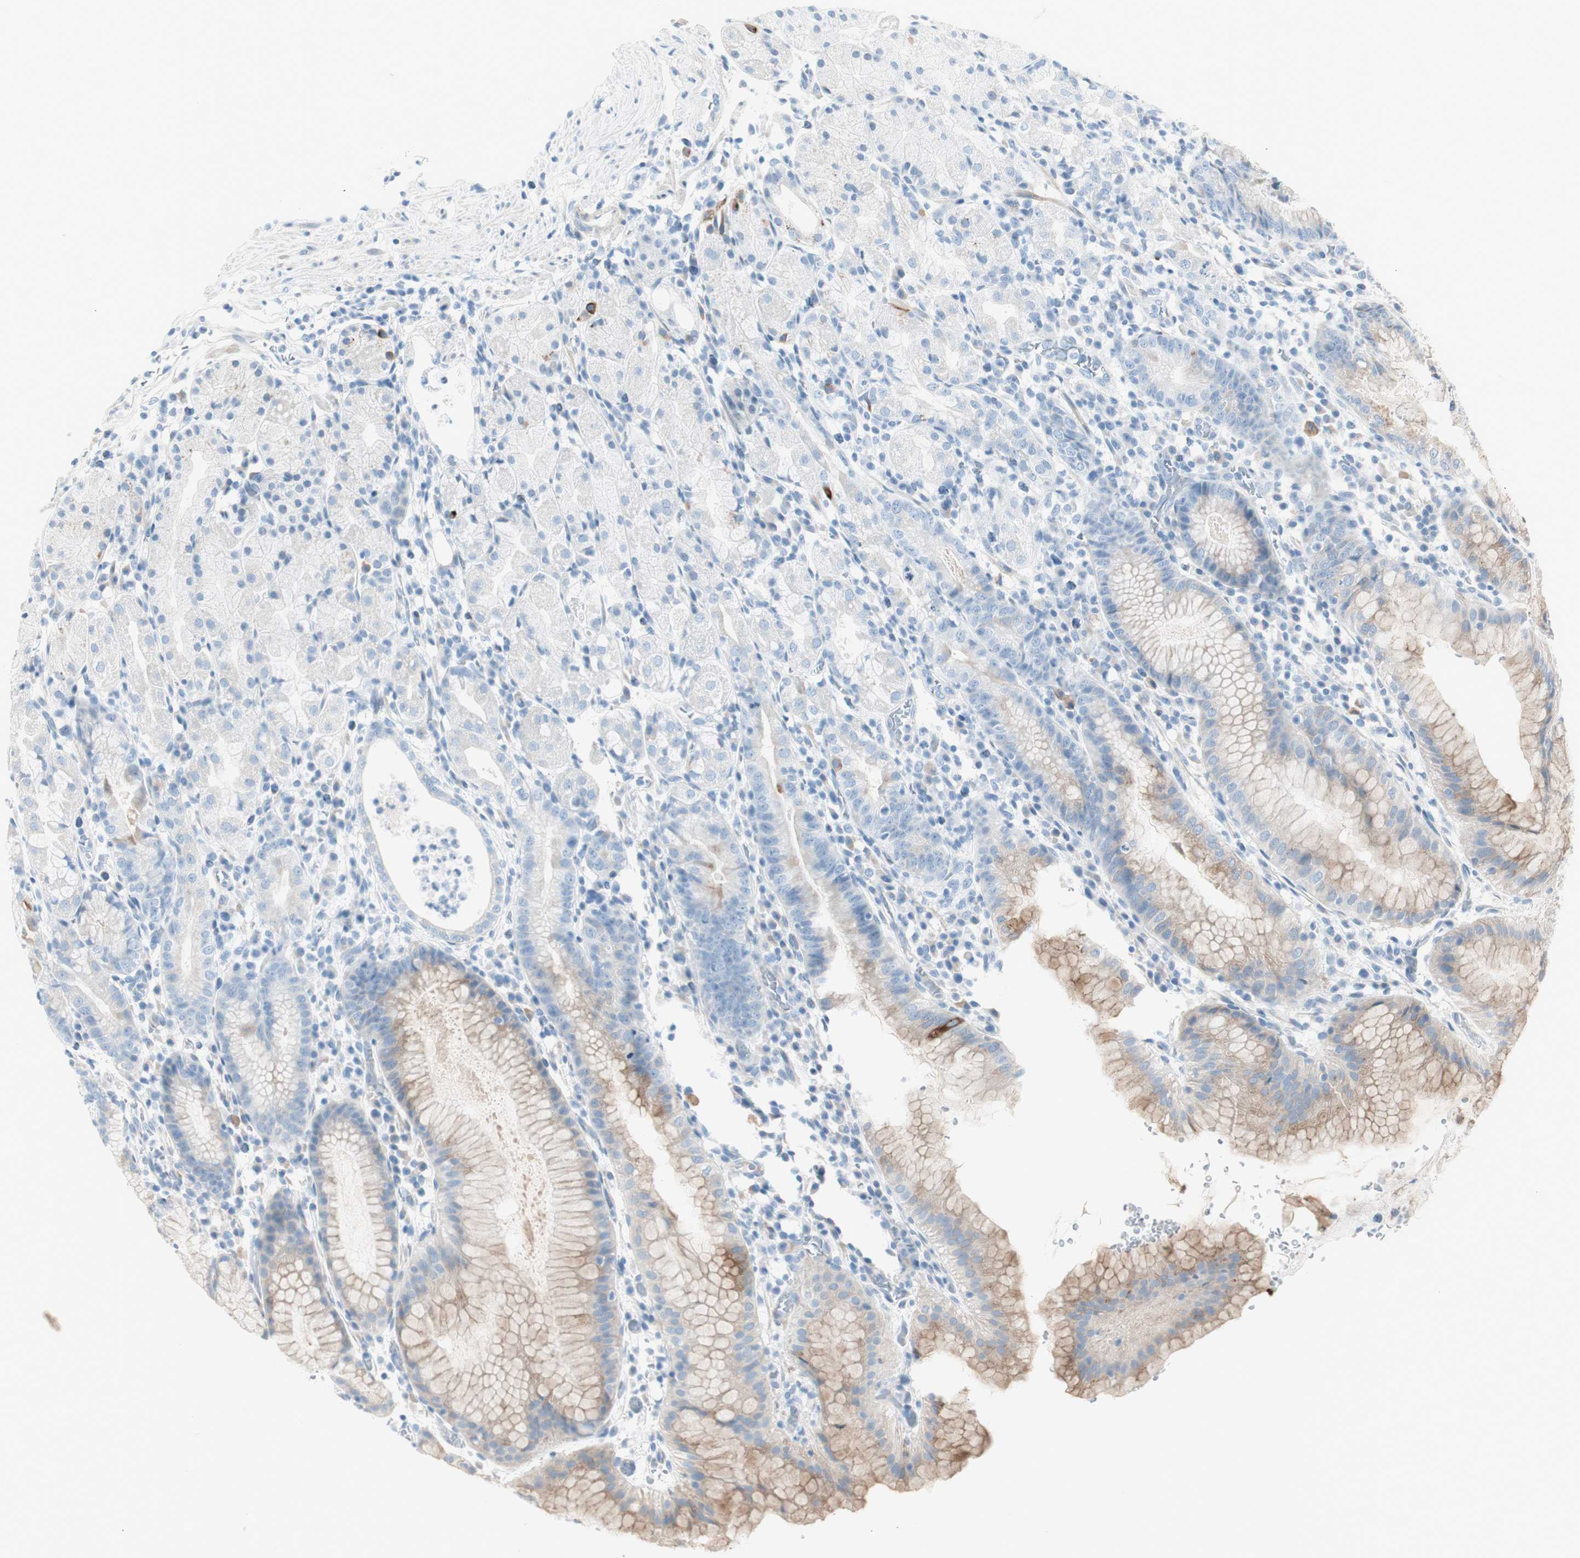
{"staining": {"intensity": "moderate", "quantity": "25%-75%", "location": "cytoplasmic/membranous"}, "tissue": "stomach", "cell_type": "Glandular cells", "image_type": "normal", "snomed": [{"axis": "morphology", "description": "Normal tissue, NOS"}, {"axis": "topography", "description": "Stomach"}, {"axis": "topography", "description": "Stomach, lower"}], "caption": "DAB immunohistochemical staining of unremarkable stomach shows moderate cytoplasmic/membranous protein staining in about 25%-75% of glandular cells.", "gene": "CDHR5", "patient": {"sex": "female", "age": 75}}